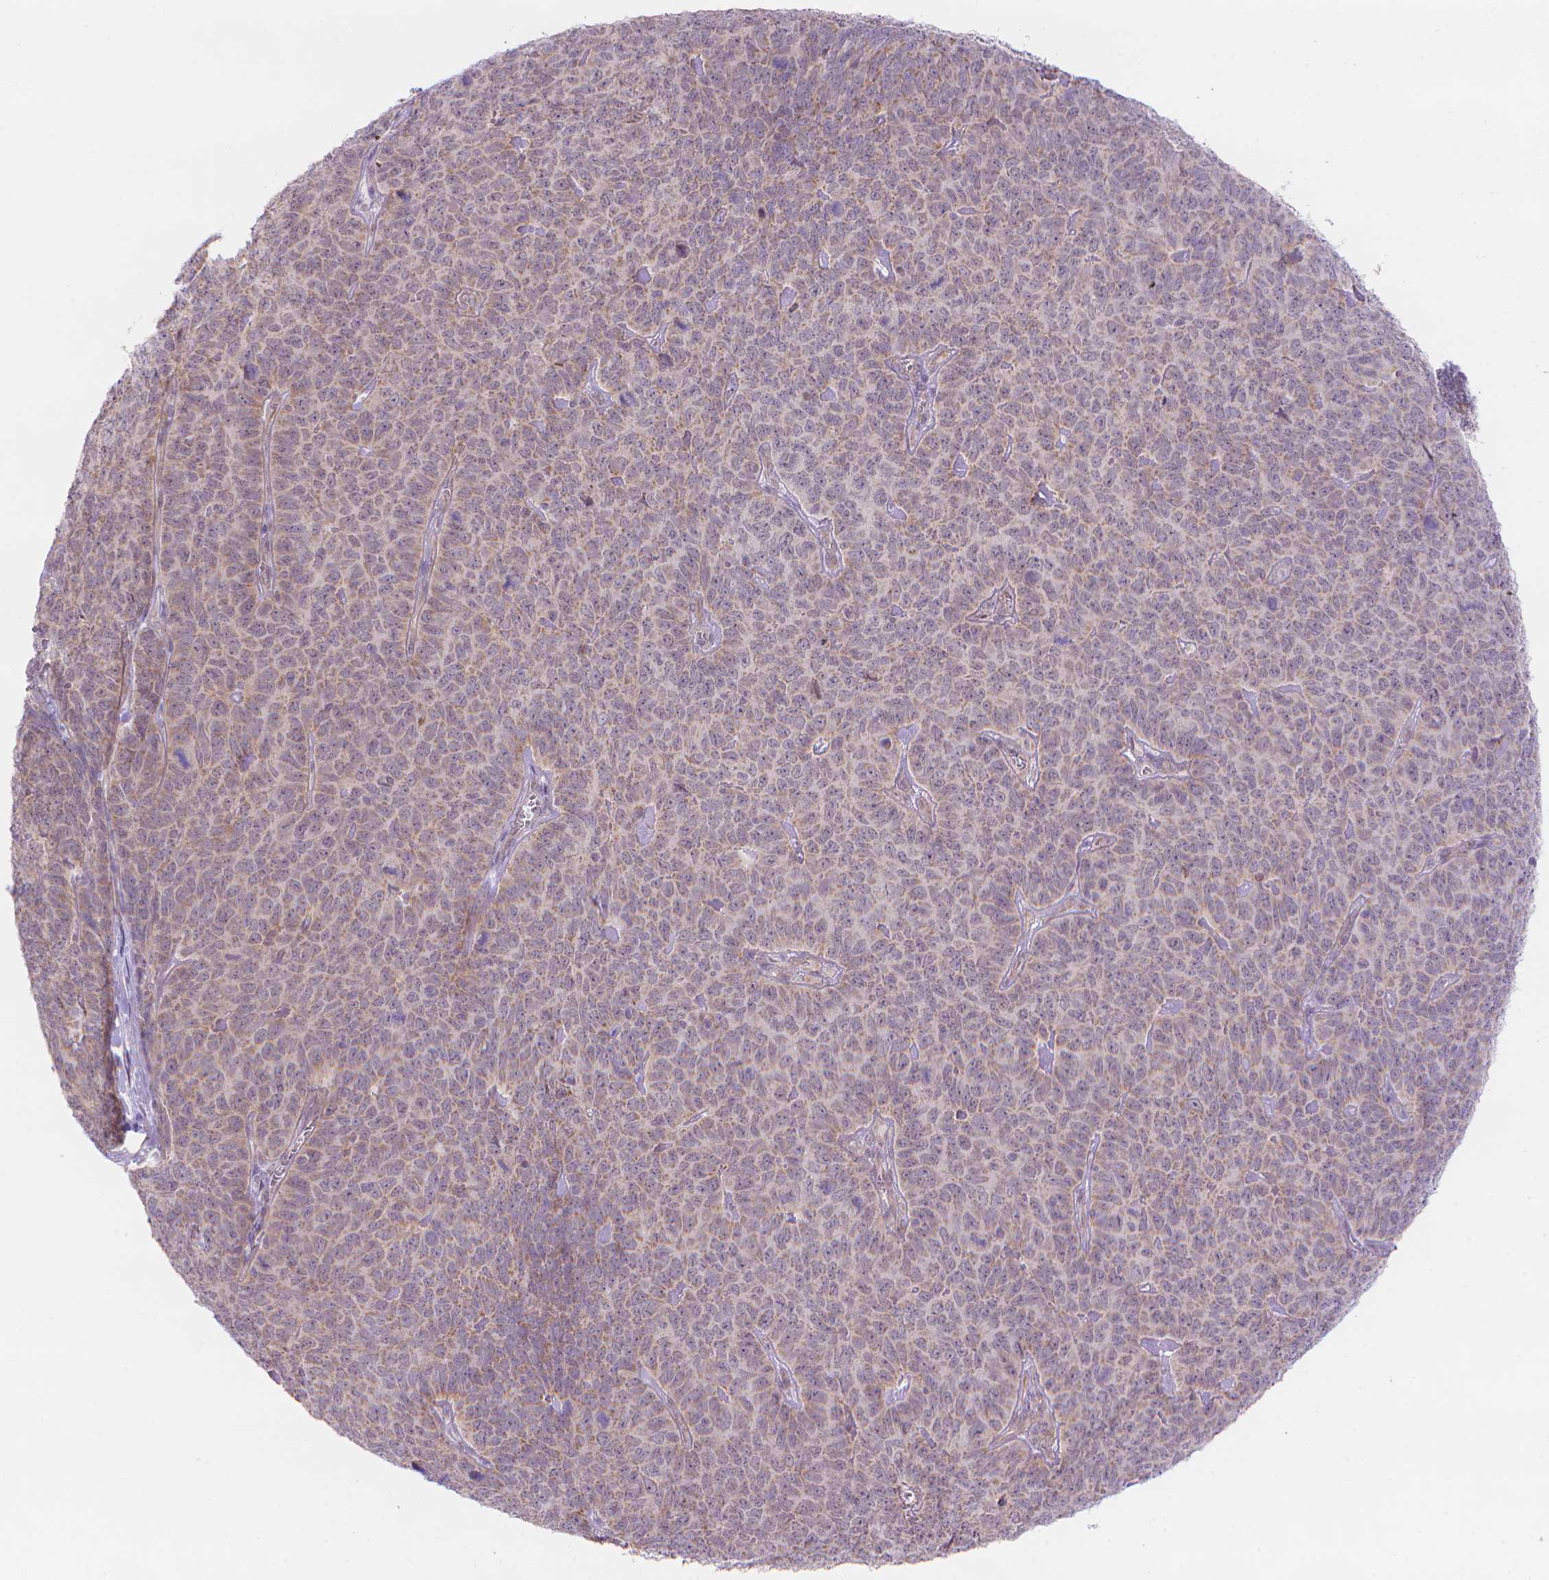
{"staining": {"intensity": "weak", "quantity": "<25%", "location": "cytoplasmic/membranous"}, "tissue": "skin cancer", "cell_type": "Tumor cells", "image_type": "cancer", "snomed": [{"axis": "morphology", "description": "Squamous cell carcinoma, NOS"}, {"axis": "topography", "description": "Skin"}, {"axis": "topography", "description": "Anal"}], "caption": "DAB (3,3'-diaminobenzidine) immunohistochemical staining of skin squamous cell carcinoma demonstrates no significant expression in tumor cells. Brightfield microscopy of immunohistochemistry stained with DAB (3,3'-diaminobenzidine) (brown) and hematoxylin (blue), captured at high magnification.", "gene": "CYYR1", "patient": {"sex": "female", "age": 51}}